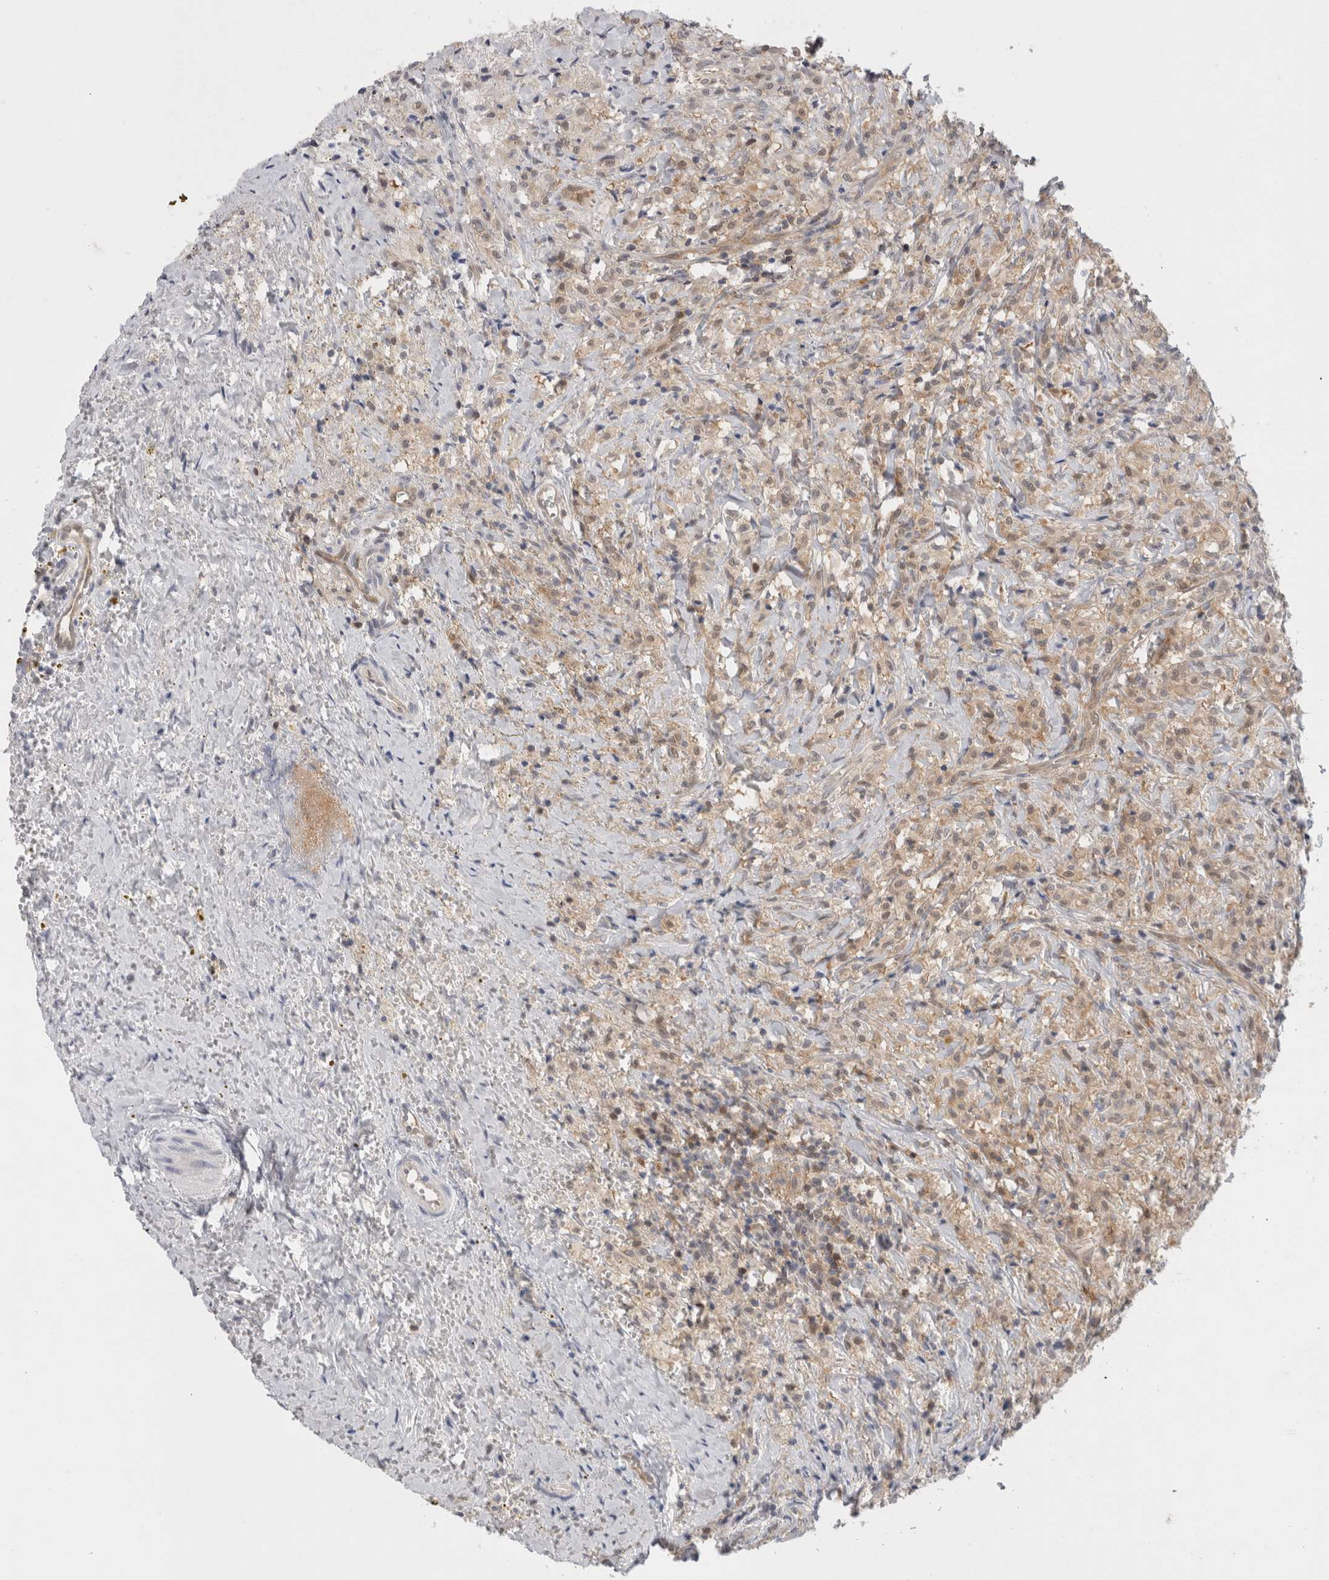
{"staining": {"intensity": "weak", "quantity": "<25%", "location": "nuclear"}, "tissue": "testis cancer", "cell_type": "Tumor cells", "image_type": "cancer", "snomed": [{"axis": "morphology", "description": "Carcinoma, Embryonal, NOS"}, {"axis": "topography", "description": "Testis"}], "caption": "Immunohistochemical staining of testis cancer reveals no significant expression in tumor cells.", "gene": "CASP6", "patient": {"sex": "male", "age": 2}}